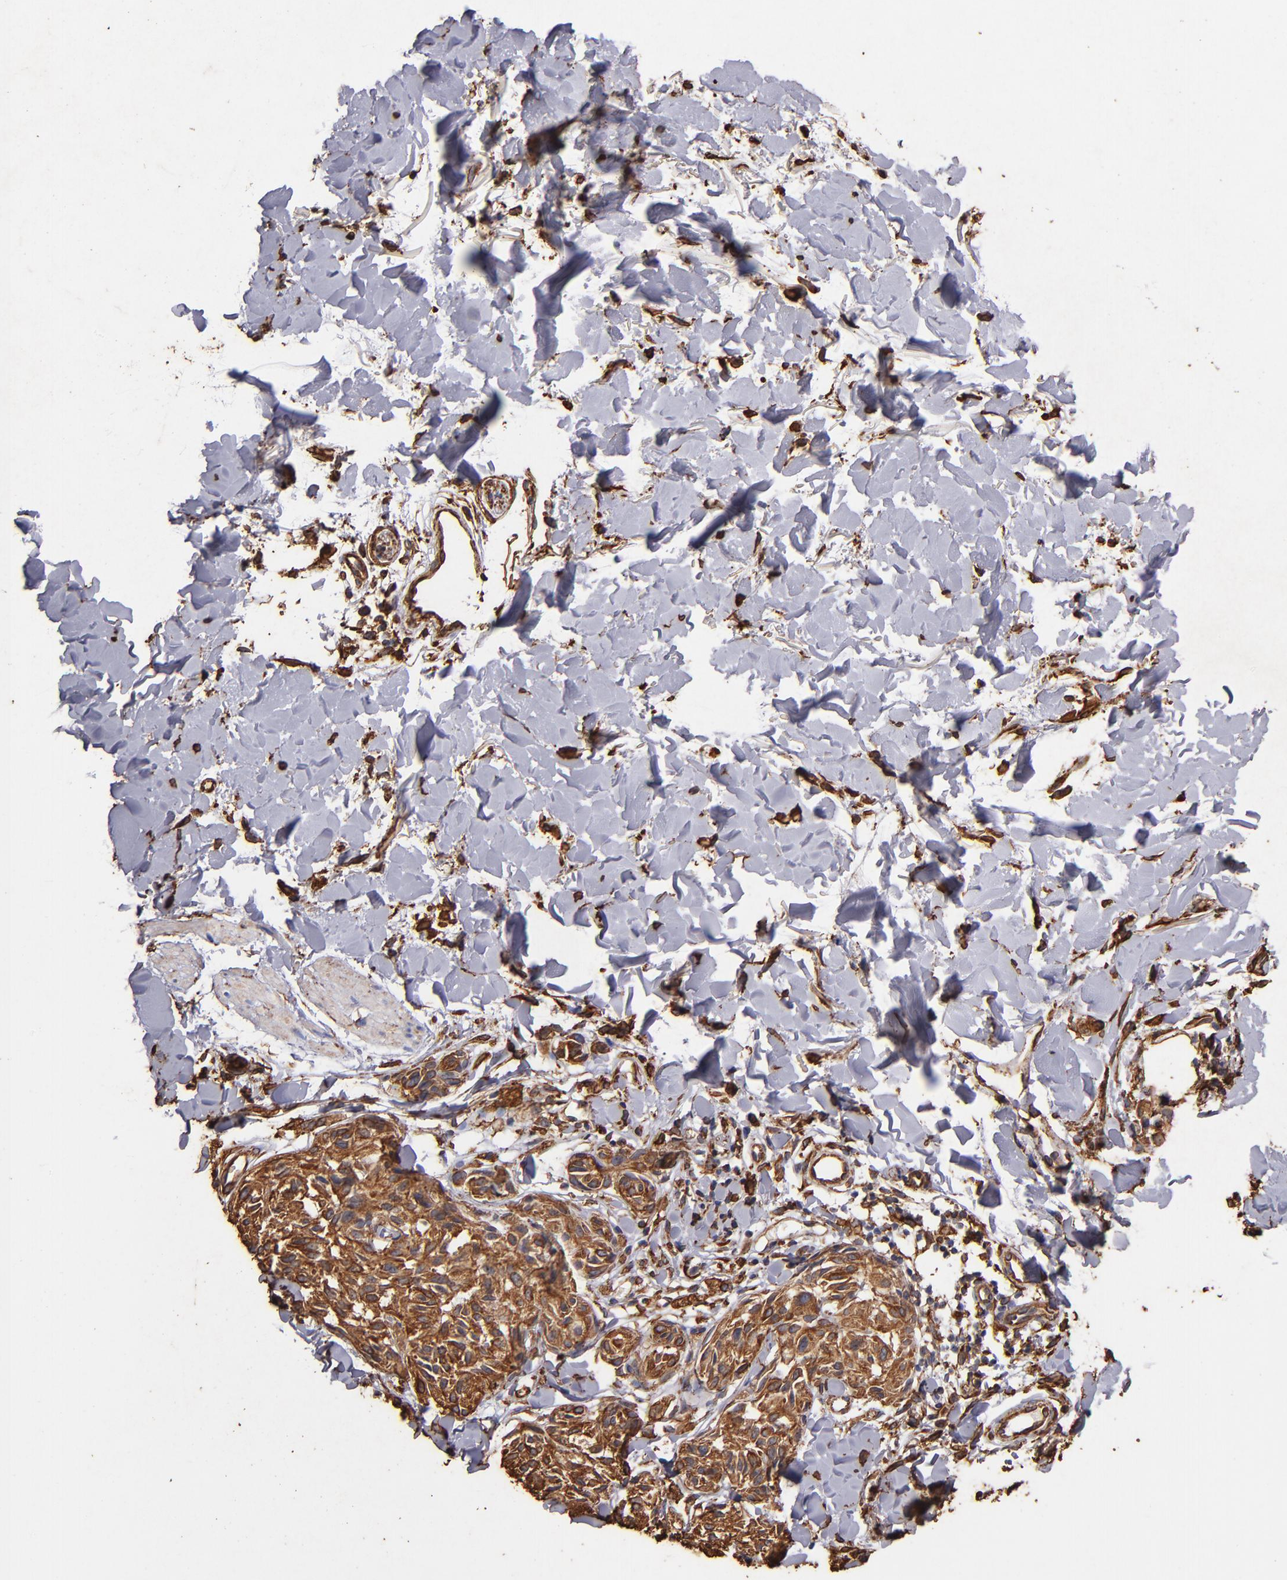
{"staining": {"intensity": "strong", "quantity": ">75%", "location": "cytoplasmic/membranous"}, "tissue": "melanoma", "cell_type": "Tumor cells", "image_type": "cancer", "snomed": [{"axis": "morphology", "description": "Malignant melanoma, Metastatic site"}, {"axis": "topography", "description": "Skin"}], "caption": "Protein expression analysis of malignant melanoma (metastatic site) shows strong cytoplasmic/membranous expression in about >75% of tumor cells.", "gene": "VIM", "patient": {"sex": "female", "age": 66}}